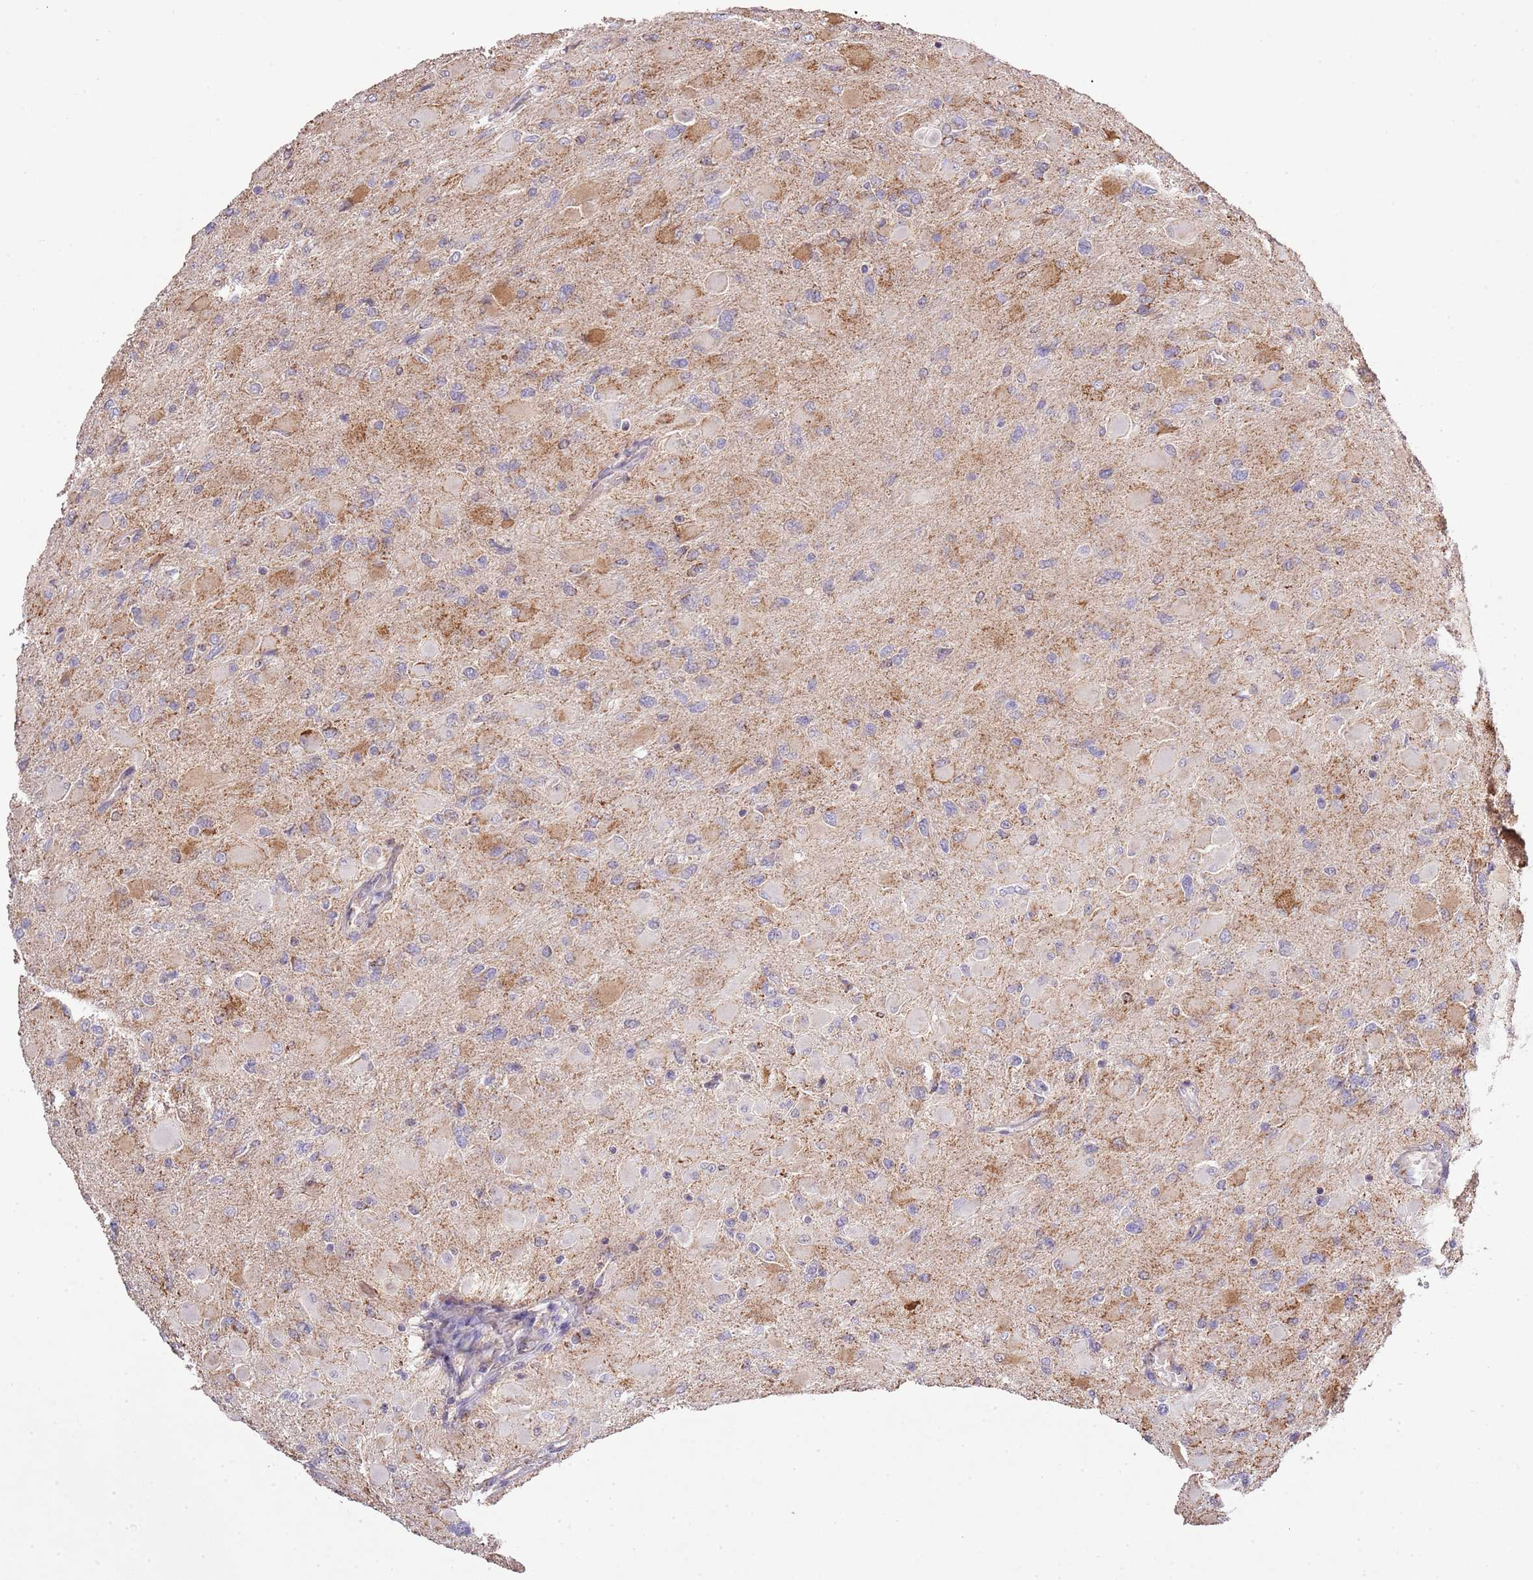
{"staining": {"intensity": "moderate", "quantity": "<25%", "location": "cytoplasmic/membranous"}, "tissue": "glioma", "cell_type": "Tumor cells", "image_type": "cancer", "snomed": [{"axis": "morphology", "description": "Glioma, malignant, High grade"}, {"axis": "topography", "description": "Cerebral cortex"}], "caption": "Malignant glioma (high-grade) stained for a protein (brown) displays moderate cytoplasmic/membranous positive expression in about <25% of tumor cells.", "gene": "IVD", "patient": {"sex": "female", "age": 36}}